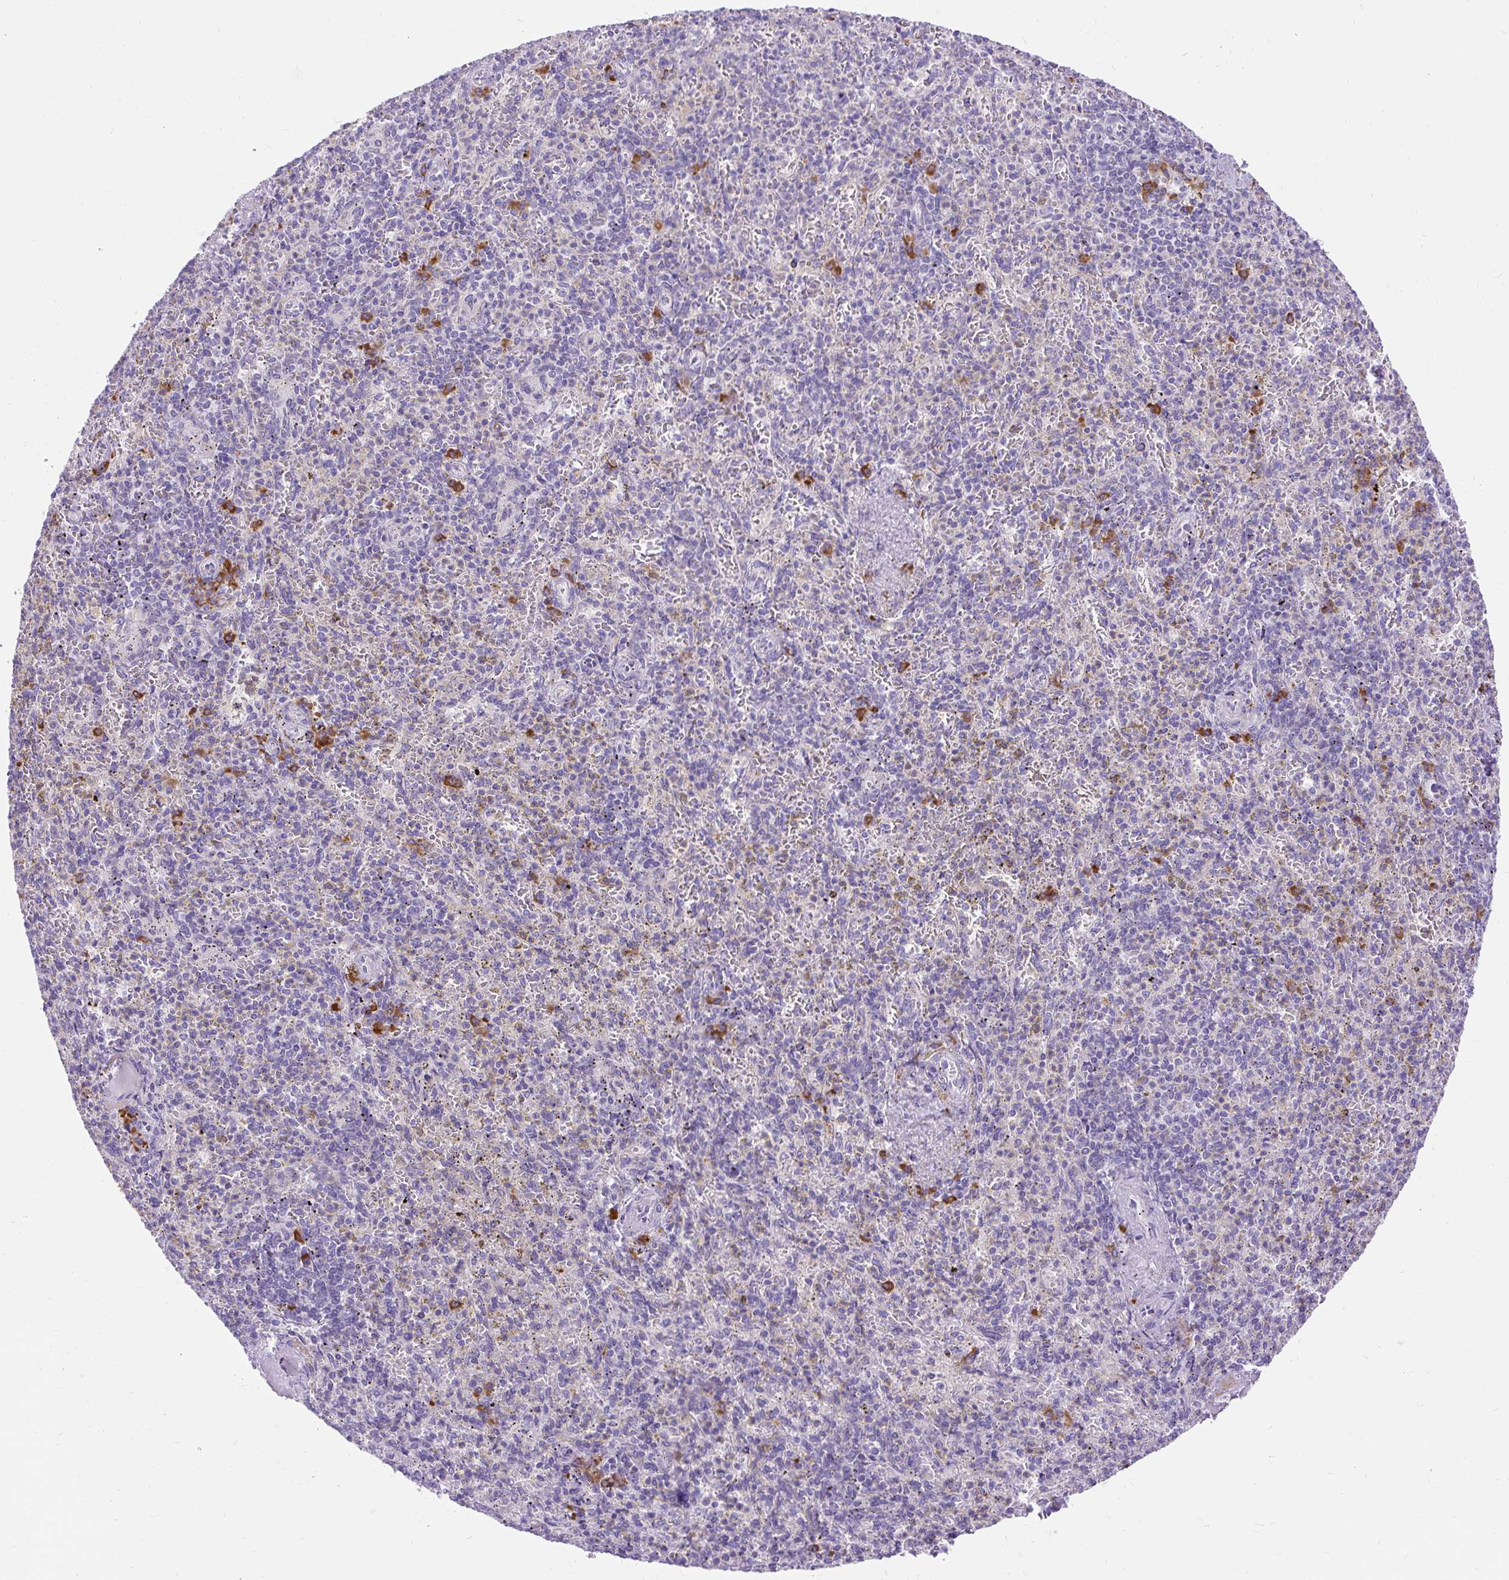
{"staining": {"intensity": "moderate", "quantity": "<25%", "location": "cytoplasmic/membranous"}, "tissue": "spleen", "cell_type": "Cells in red pulp", "image_type": "normal", "snomed": [{"axis": "morphology", "description": "Normal tissue, NOS"}, {"axis": "topography", "description": "Spleen"}], "caption": "Immunohistochemical staining of benign spleen reveals moderate cytoplasmic/membranous protein positivity in about <25% of cells in red pulp. Ihc stains the protein of interest in brown and the nuclei are stained blue.", "gene": "SYBU", "patient": {"sex": "female", "age": 74}}